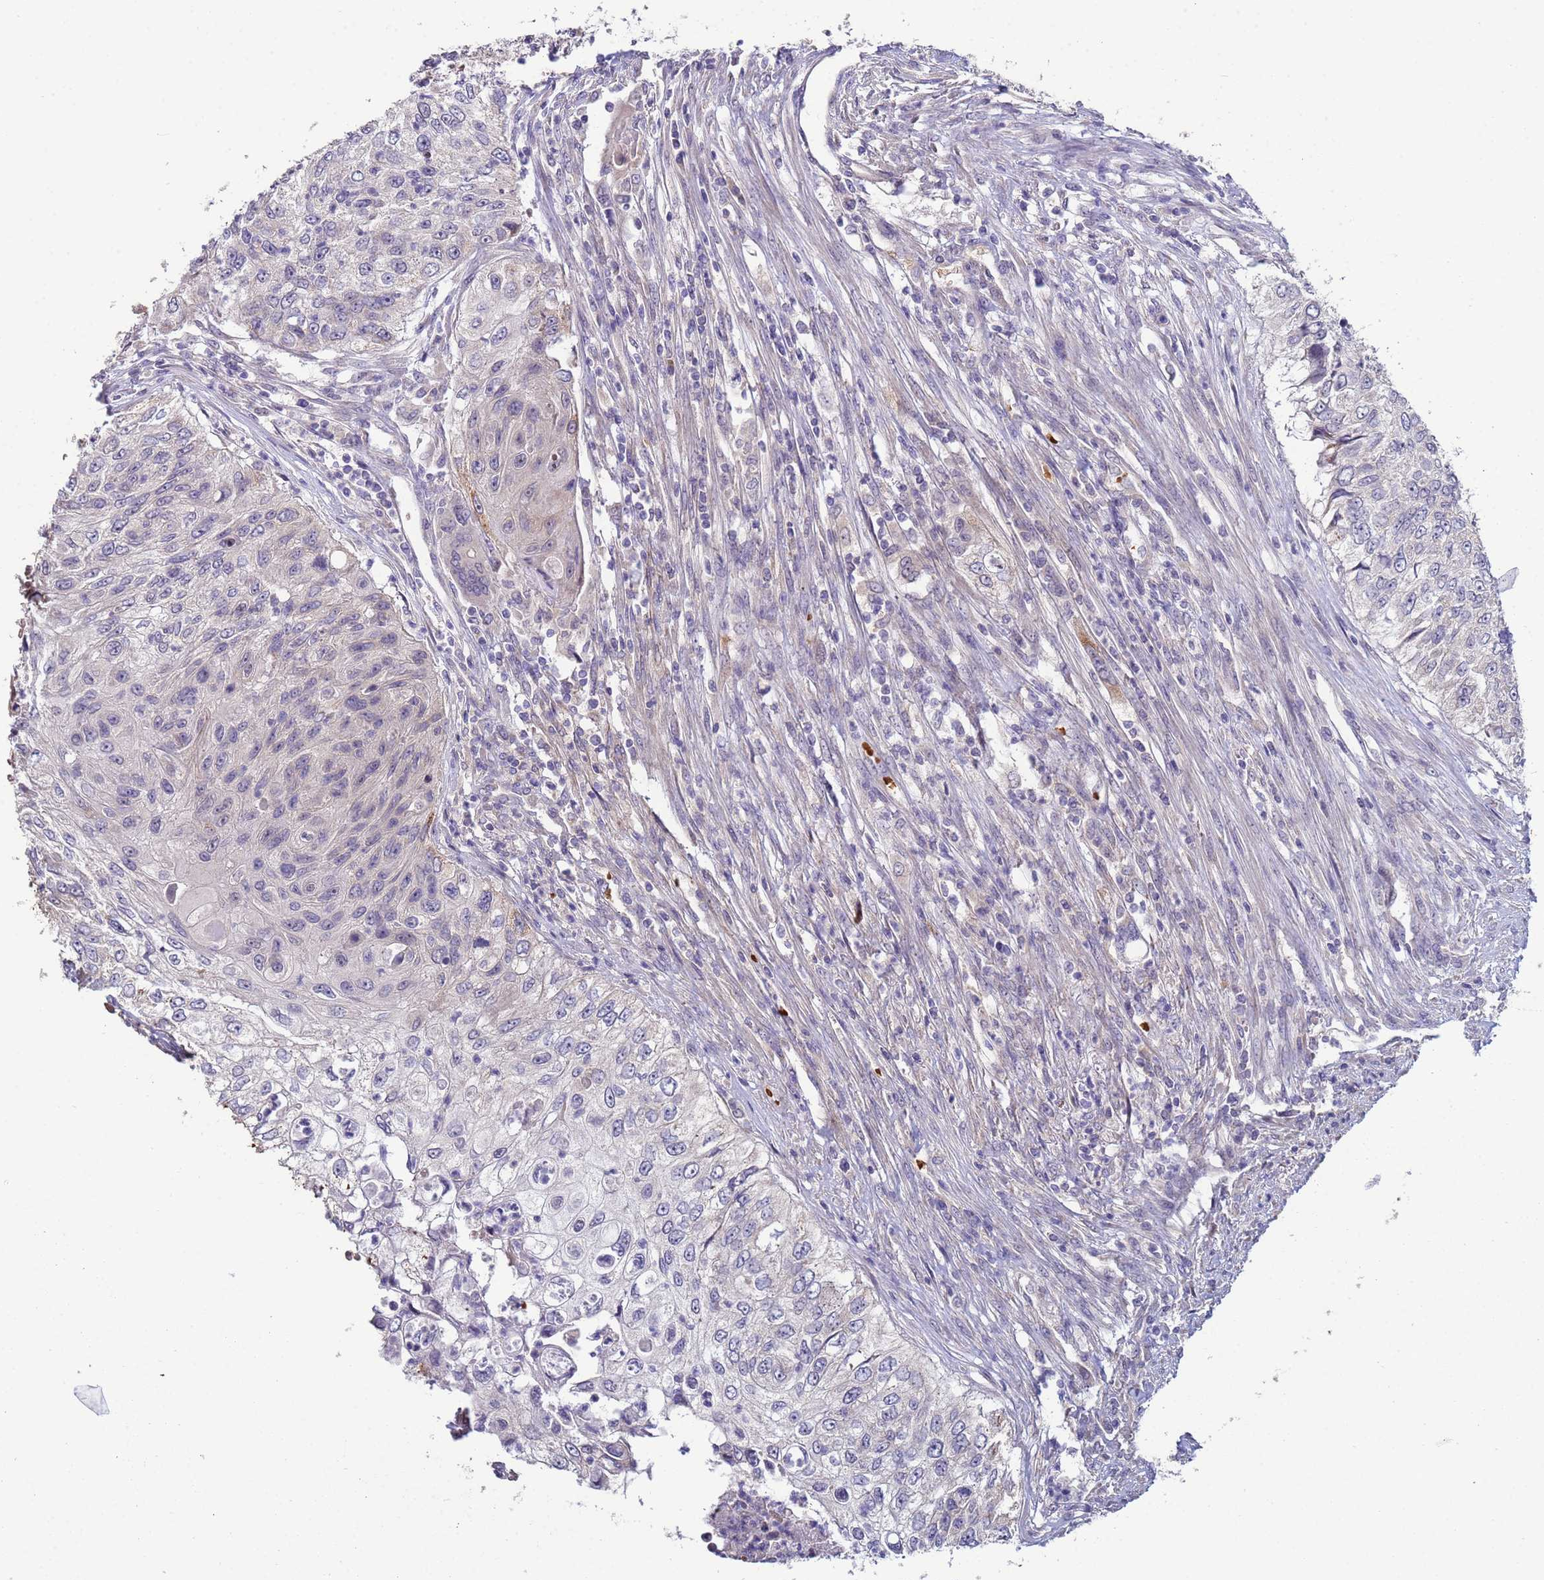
{"staining": {"intensity": "negative", "quantity": "none", "location": "none"}, "tissue": "urothelial cancer", "cell_type": "Tumor cells", "image_type": "cancer", "snomed": [{"axis": "morphology", "description": "Urothelial carcinoma, High grade"}, {"axis": "topography", "description": "Urinary bladder"}], "caption": "An IHC image of urothelial cancer is shown. There is no staining in tumor cells of urothelial cancer.", "gene": "CLHC1", "patient": {"sex": "female", "age": 60}}